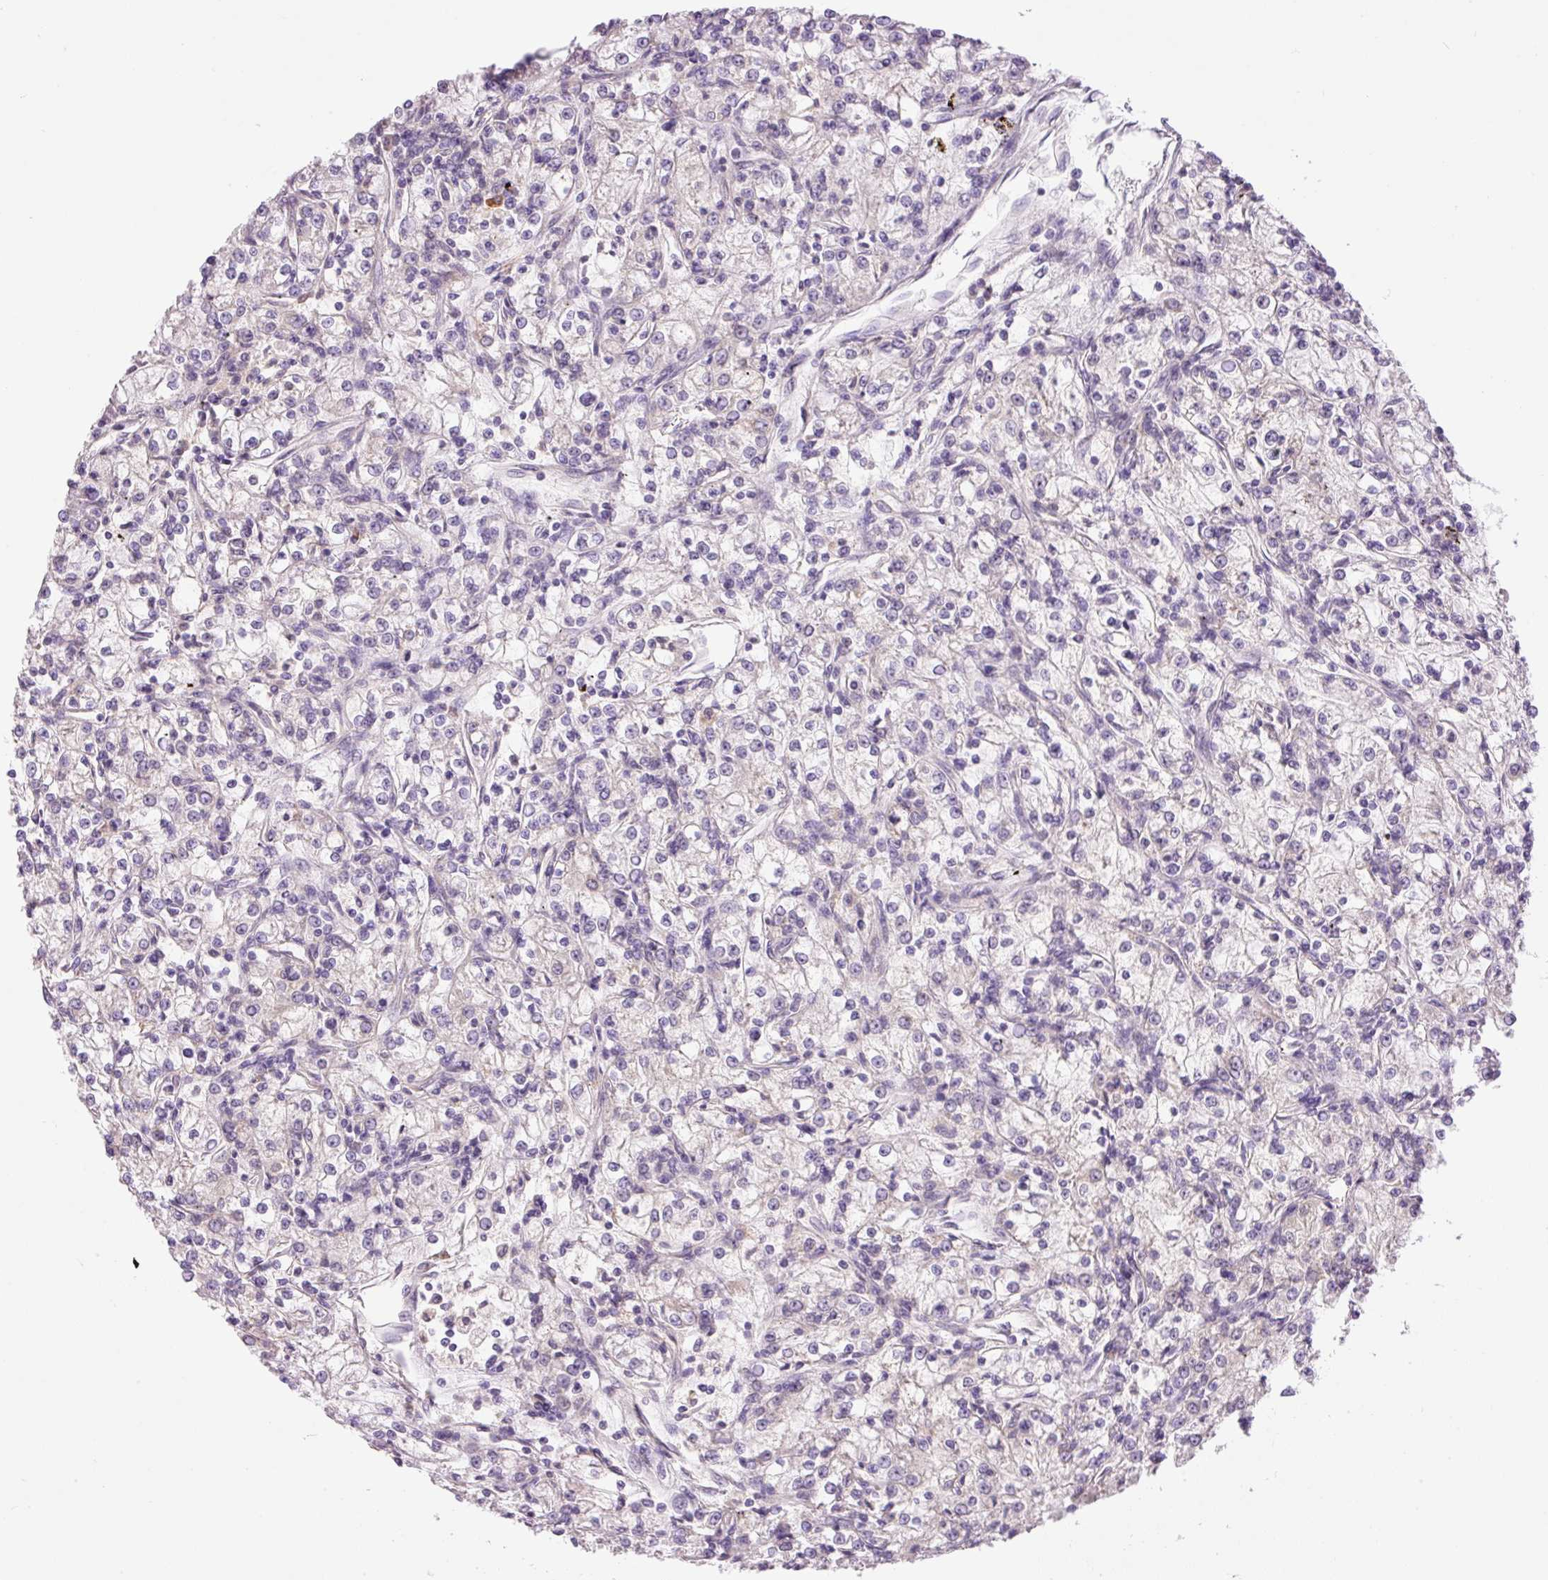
{"staining": {"intensity": "negative", "quantity": "none", "location": "none"}, "tissue": "renal cancer", "cell_type": "Tumor cells", "image_type": "cancer", "snomed": [{"axis": "morphology", "description": "Adenocarcinoma, NOS"}, {"axis": "topography", "description": "Kidney"}], "caption": "Immunohistochemical staining of human adenocarcinoma (renal) exhibits no significant staining in tumor cells.", "gene": "PNPLA5", "patient": {"sex": "female", "age": 59}}